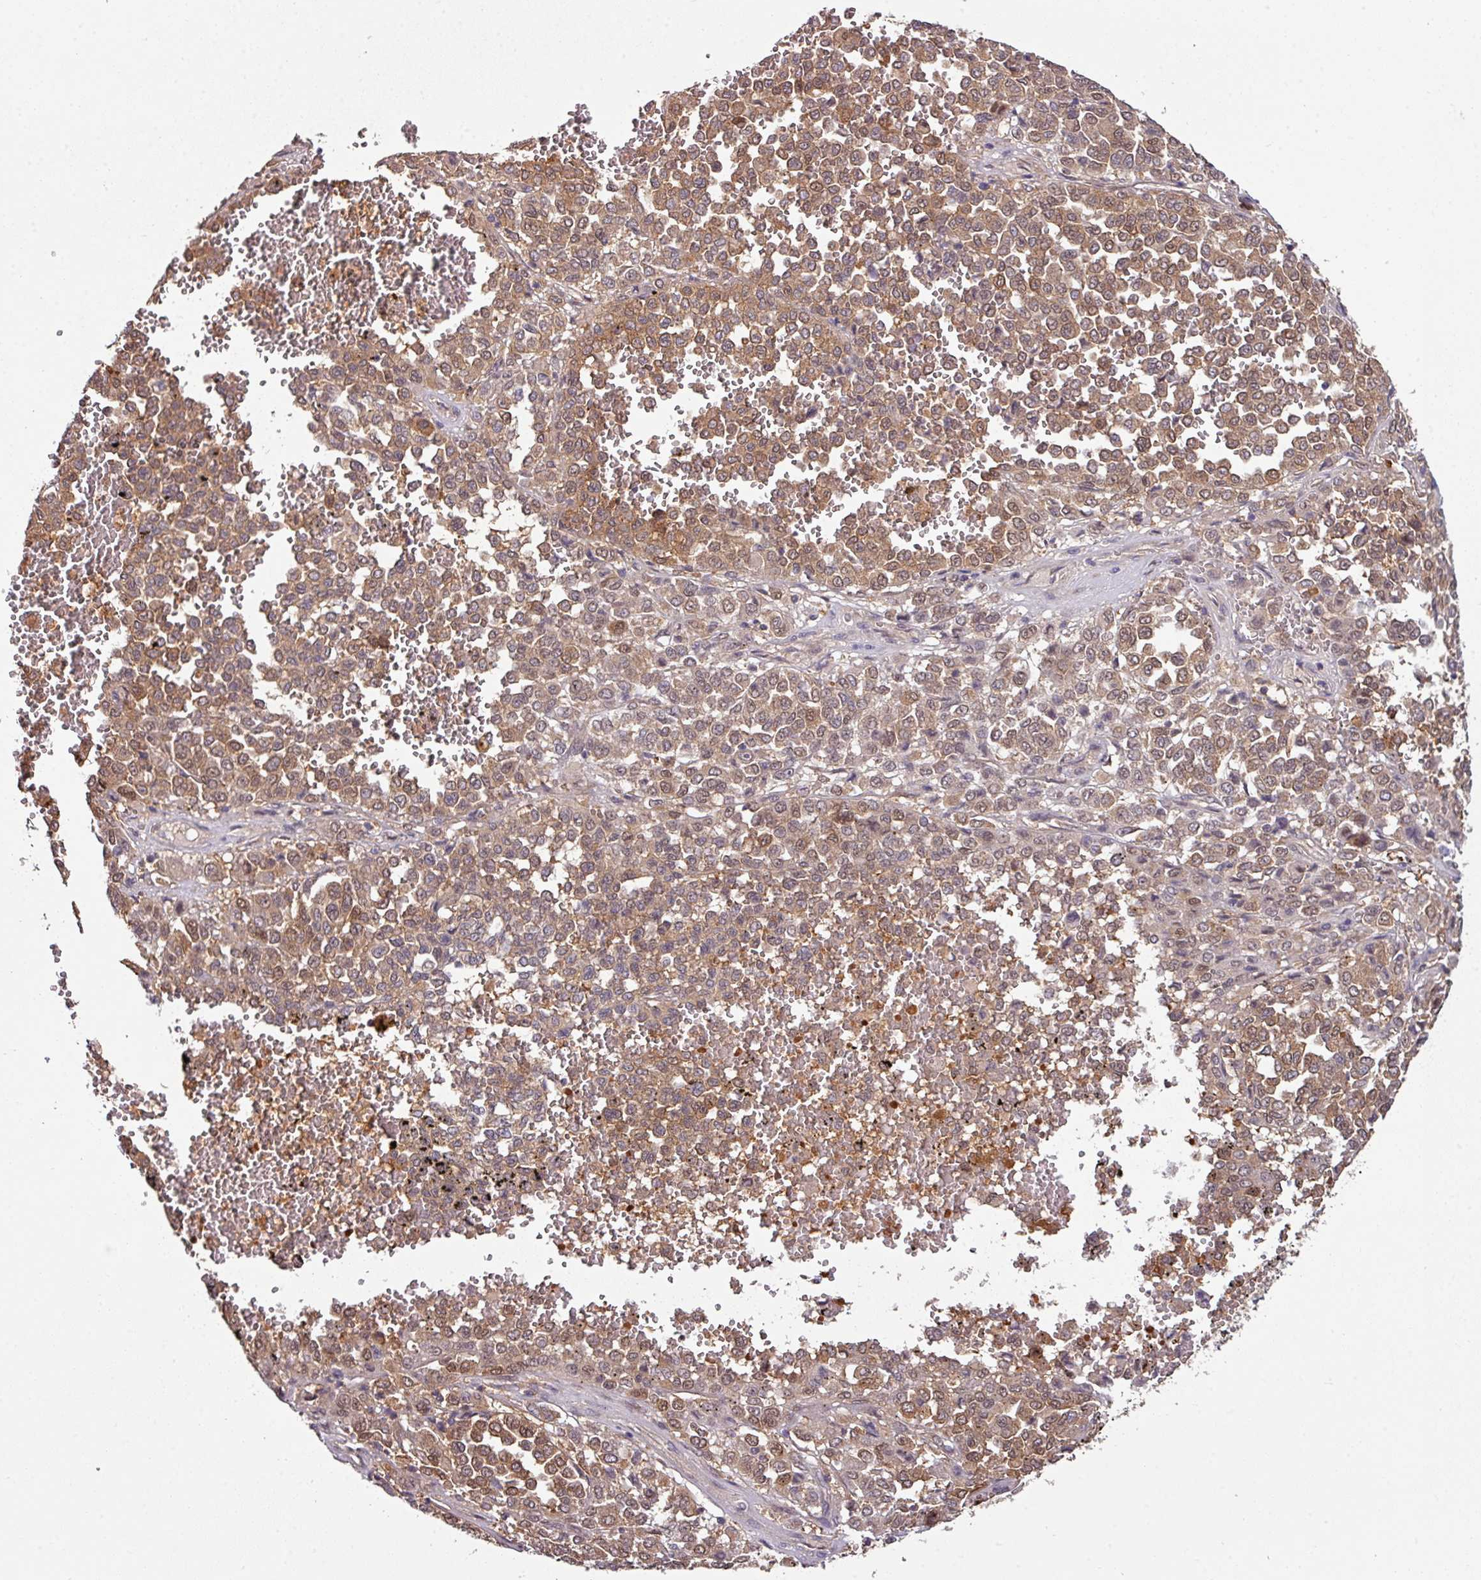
{"staining": {"intensity": "moderate", "quantity": ">75%", "location": "cytoplasmic/membranous"}, "tissue": "melanoma", "cell_type": "Tumor cells", "image_type": "cancer", "snomed": [{"axis": "morphology", "description": "Malignant melanoma, Metastatic site"}, {"axis": "topography", "description": "Pancreas"}], "caption": "DAB (3,3'-diaminobenzidine) immunohistochemical staining of melanoma demonstrates moderate cytoplasmic/membranous protein staining in about >75% of tumor cells.", "gene": "SLAMF6", "patient": {"sex": "female", "age": 30}}